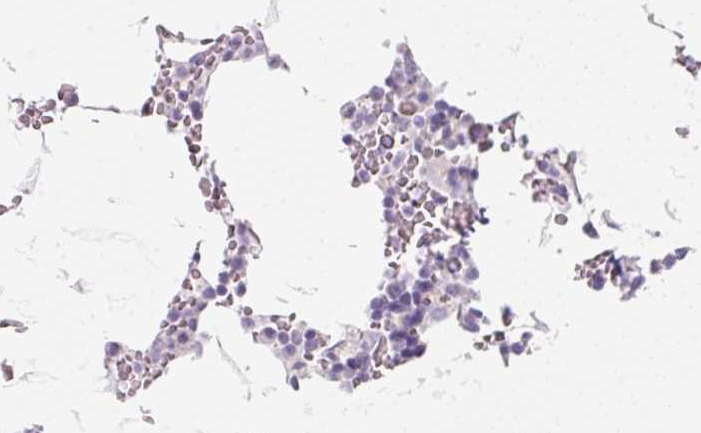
{"staining": {"intensity": "negative", "quantity": "none", "location": "none"}, "tissue": "bone marrow", "cell_type": "Hematopoietic cells", "image_type": "normal", "snomed": [{"axis": "morphology", "description": "Normal tissue, NOS"}, {"axis": "topography", "description": "Bone marrow"}], "caption": "This is a micrograph of immunohistochemistry staining of unremarkable bone marrow, which shows no expression in hematopoietic cells.", "gene": "SLC2A2", "patient": {"sex": "male", "age": 70}}